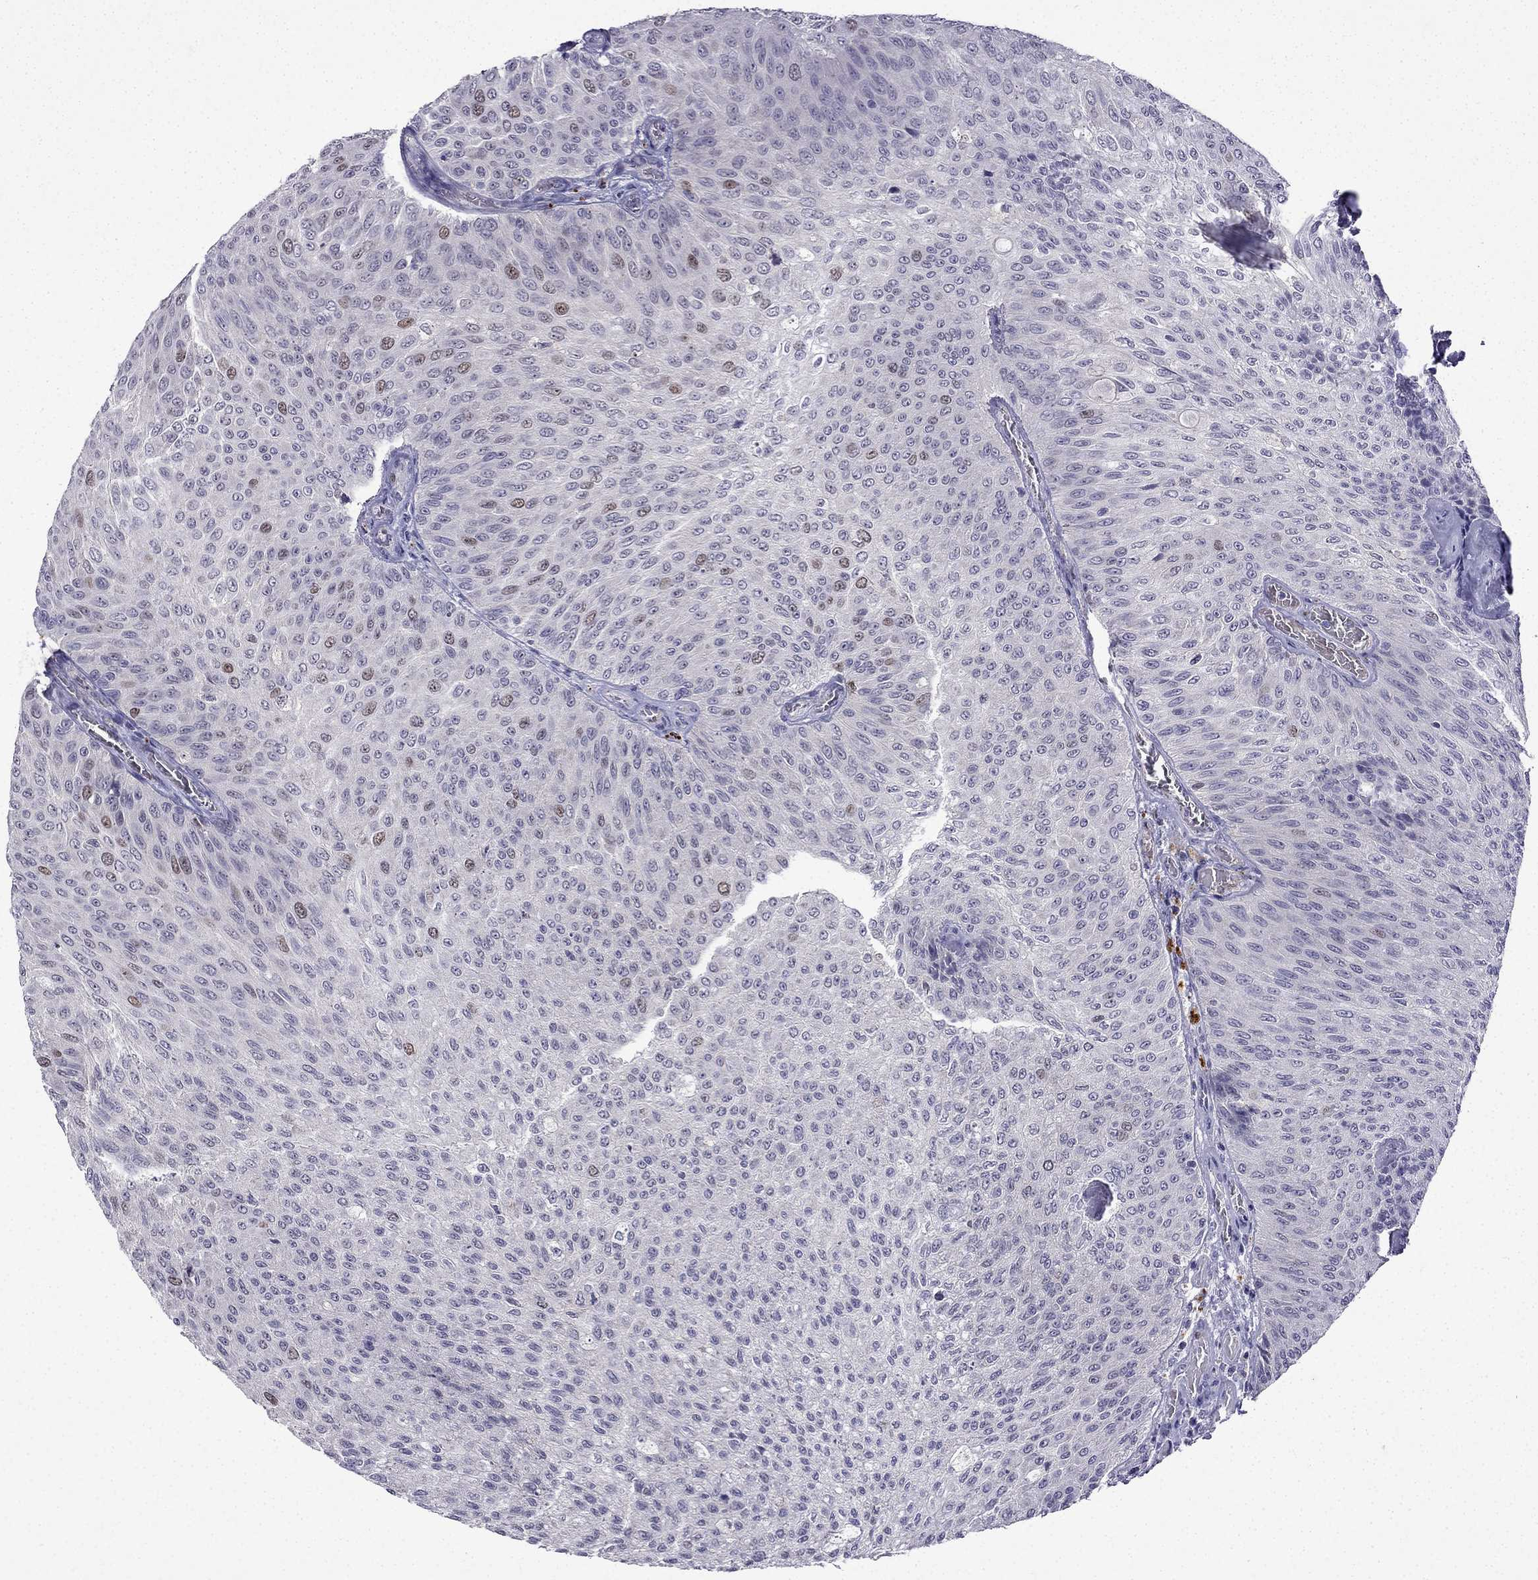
{"staining": {"intensity": "moderate", "quantity": "<25%", "location": "nuclear"}, "tissue": "urothelial cancer", "cell_type": "Tumor cells", "image_type": "cancer", "snomed": [{"axis": "morphology", "description": "Urothelial carcinoma, Low grade"}, {"axis": "topography", "description": "Ureter, NOS"}, {"axis": "topography", "description": "Urinary bladder"}], "caption": "IHC staining of urothelial cancer, which reveals low levels of moderate nuclear expression in approximately <25% of tumor cells indicating moderate nuclear protein expression. The staining was performed using DAB (brown) for protein detection and nuclei were counterstained in hematoxylin (blue).", "gene": "UHRF1", "patient": {"sex": "male", "age": 78}}